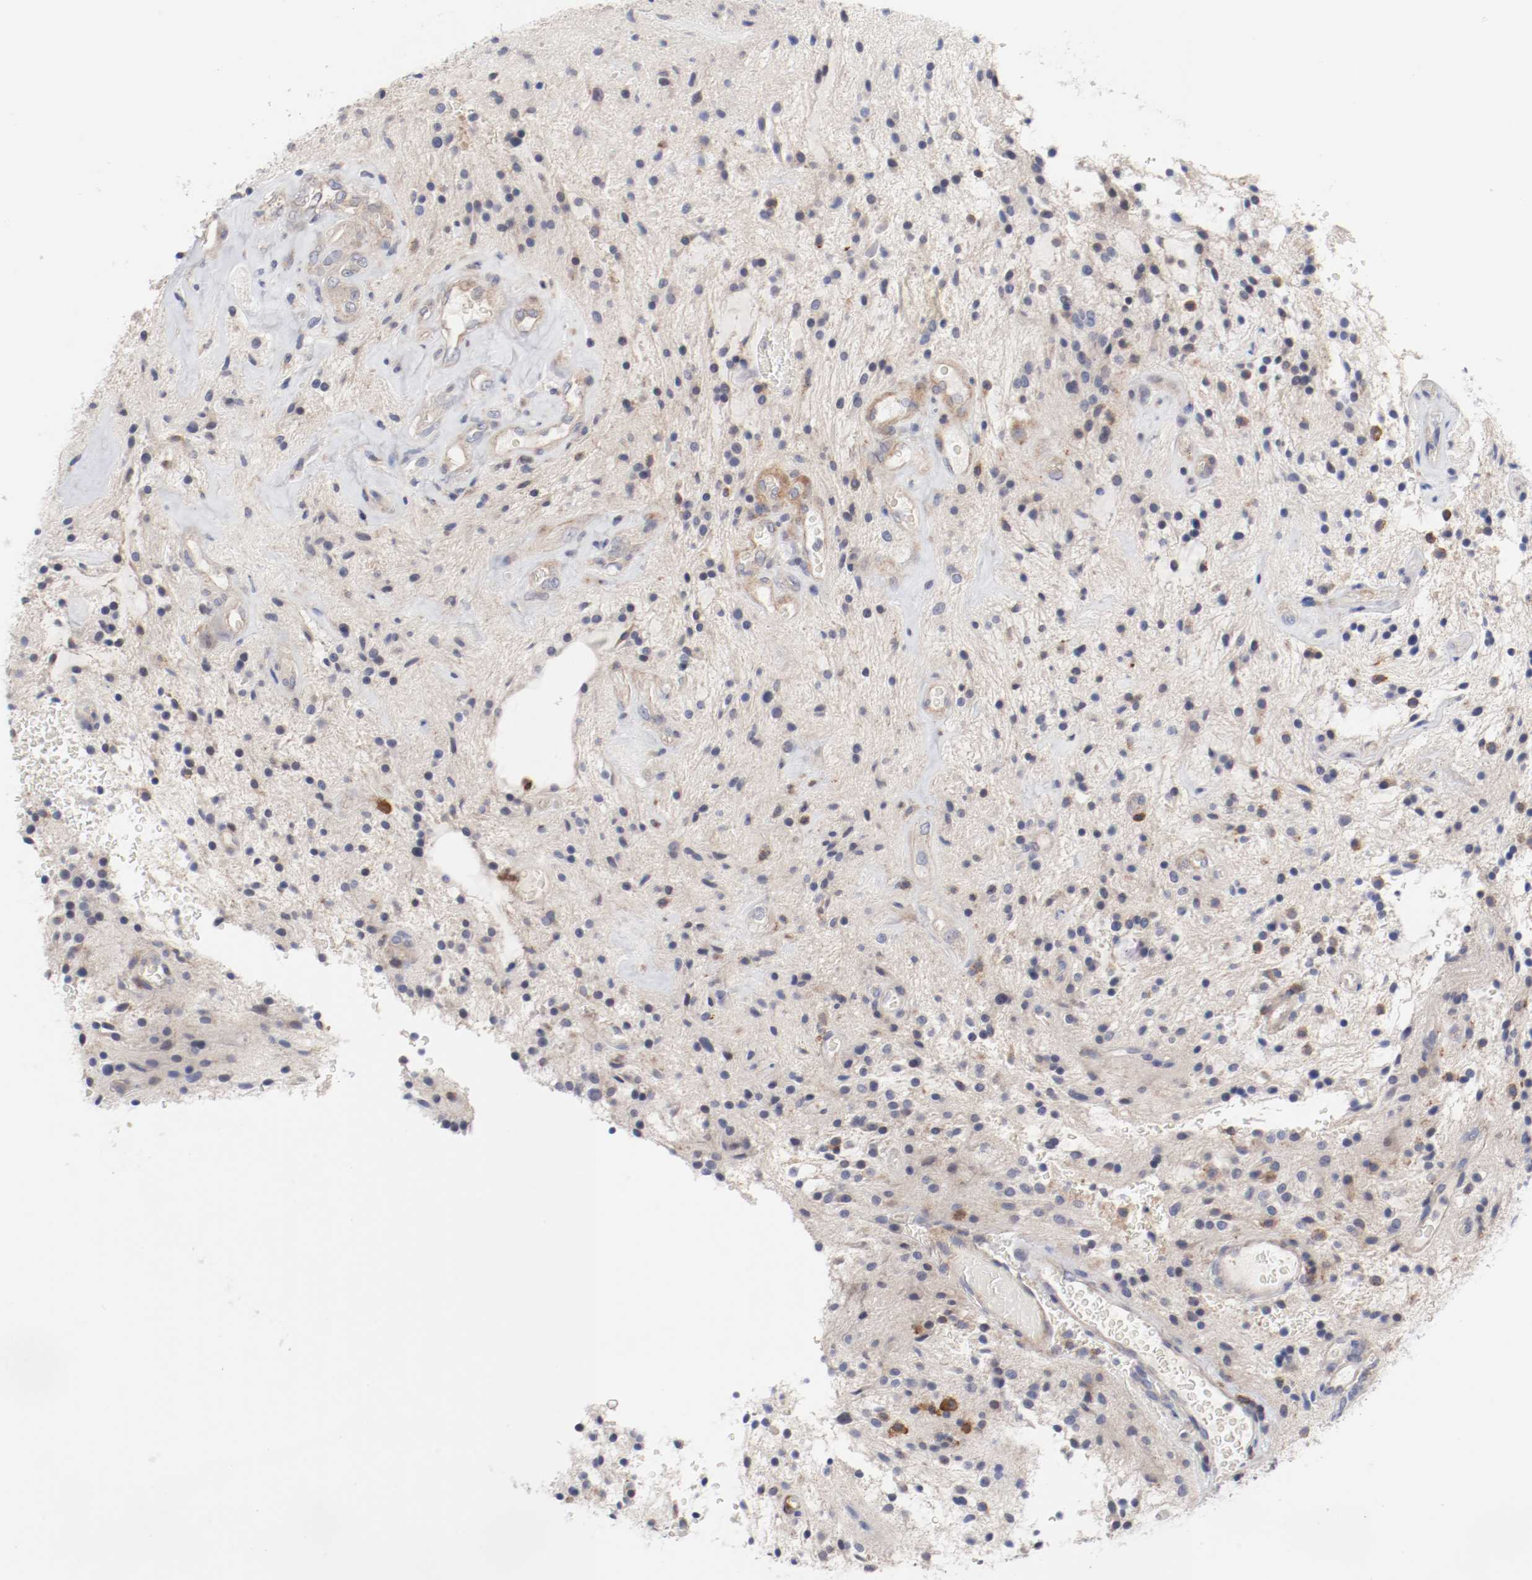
{"staining": {"intensity": "weak", "quantity": "<25%", "location": "cytoplasmic/membranous"}, "tissue": "glioma", "cell_type": "Tumor cells", "image_type": "cancer", "snomed": [{"axis": "morphology", "description": "Glioma, malignant, NOS"}, {"axis": "topography", "description": "Cerebellum"}], "caption": "A photomicrograph of human glioma is negative for staining in tumor cells. (DAB immunohistochemistry (IHC) visualized using brightfield microscopy, high magnification).", "gene": "CBL", "patient": {"sex": "female", "age": 10}}